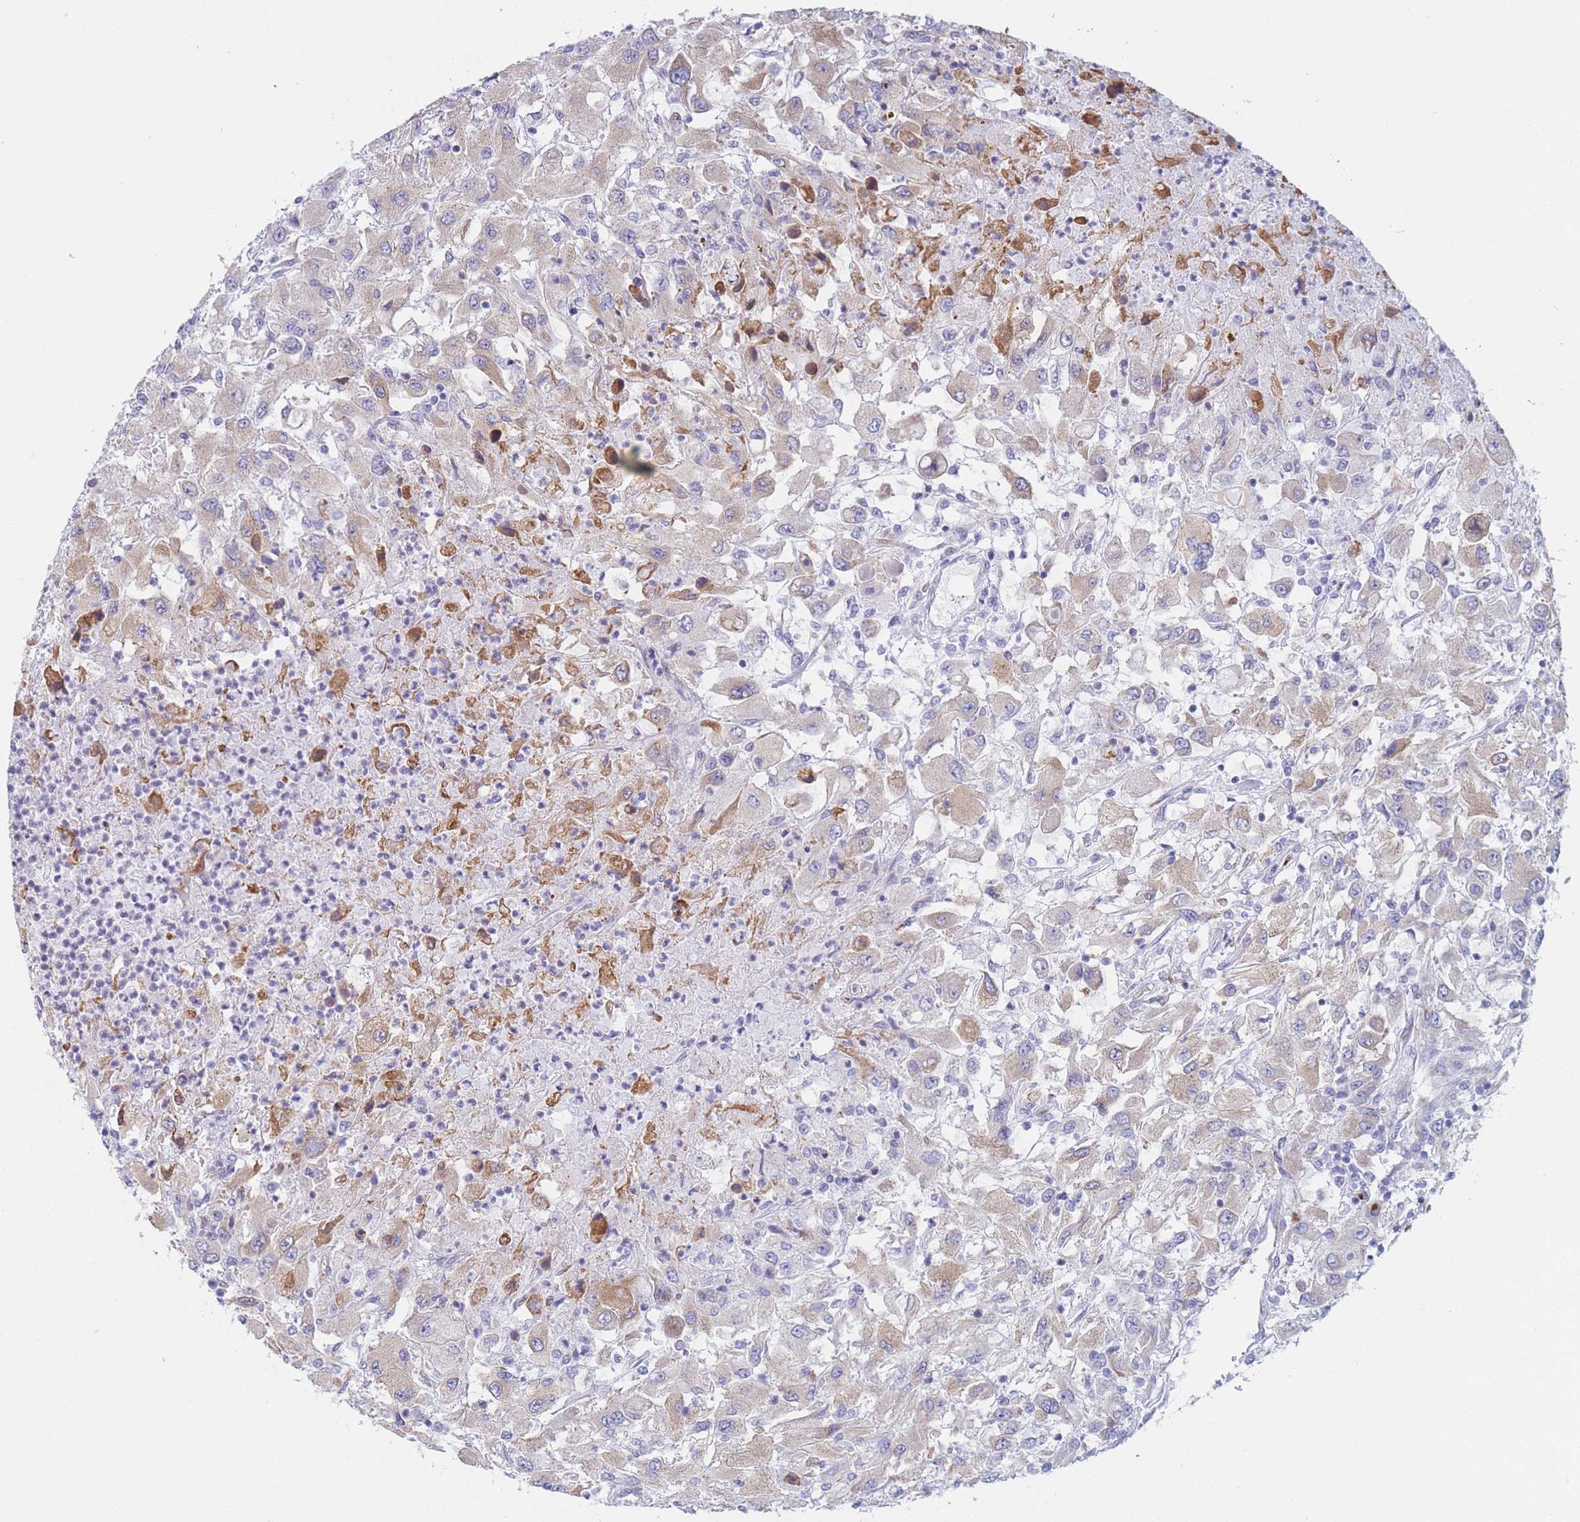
{"staining": {"intensity": "weak", "quantity": "<25%", "location": "cytoplasmic/membranous"}, "tissue": "renal cancer", "cell_type": "Tumor cells", "image_type": "cancer", "snomed": [{"axis": "morphology", "description": "Adenocarcinoma, NOS"}, {"axis": "topography", "description": "Kidney"}], "caption": "The immunohistochemistry histopathology image has no significant staining in tumor cells of renal cancer tissue. (Stains: DAB (3,3'-diaminobenzidine) IHC with hematoxylin counter stain, Microscopy: brightfield microscopy at high magnification).", "gene": "MRPL30", "patient": {"sex": "female", "age": 67}}